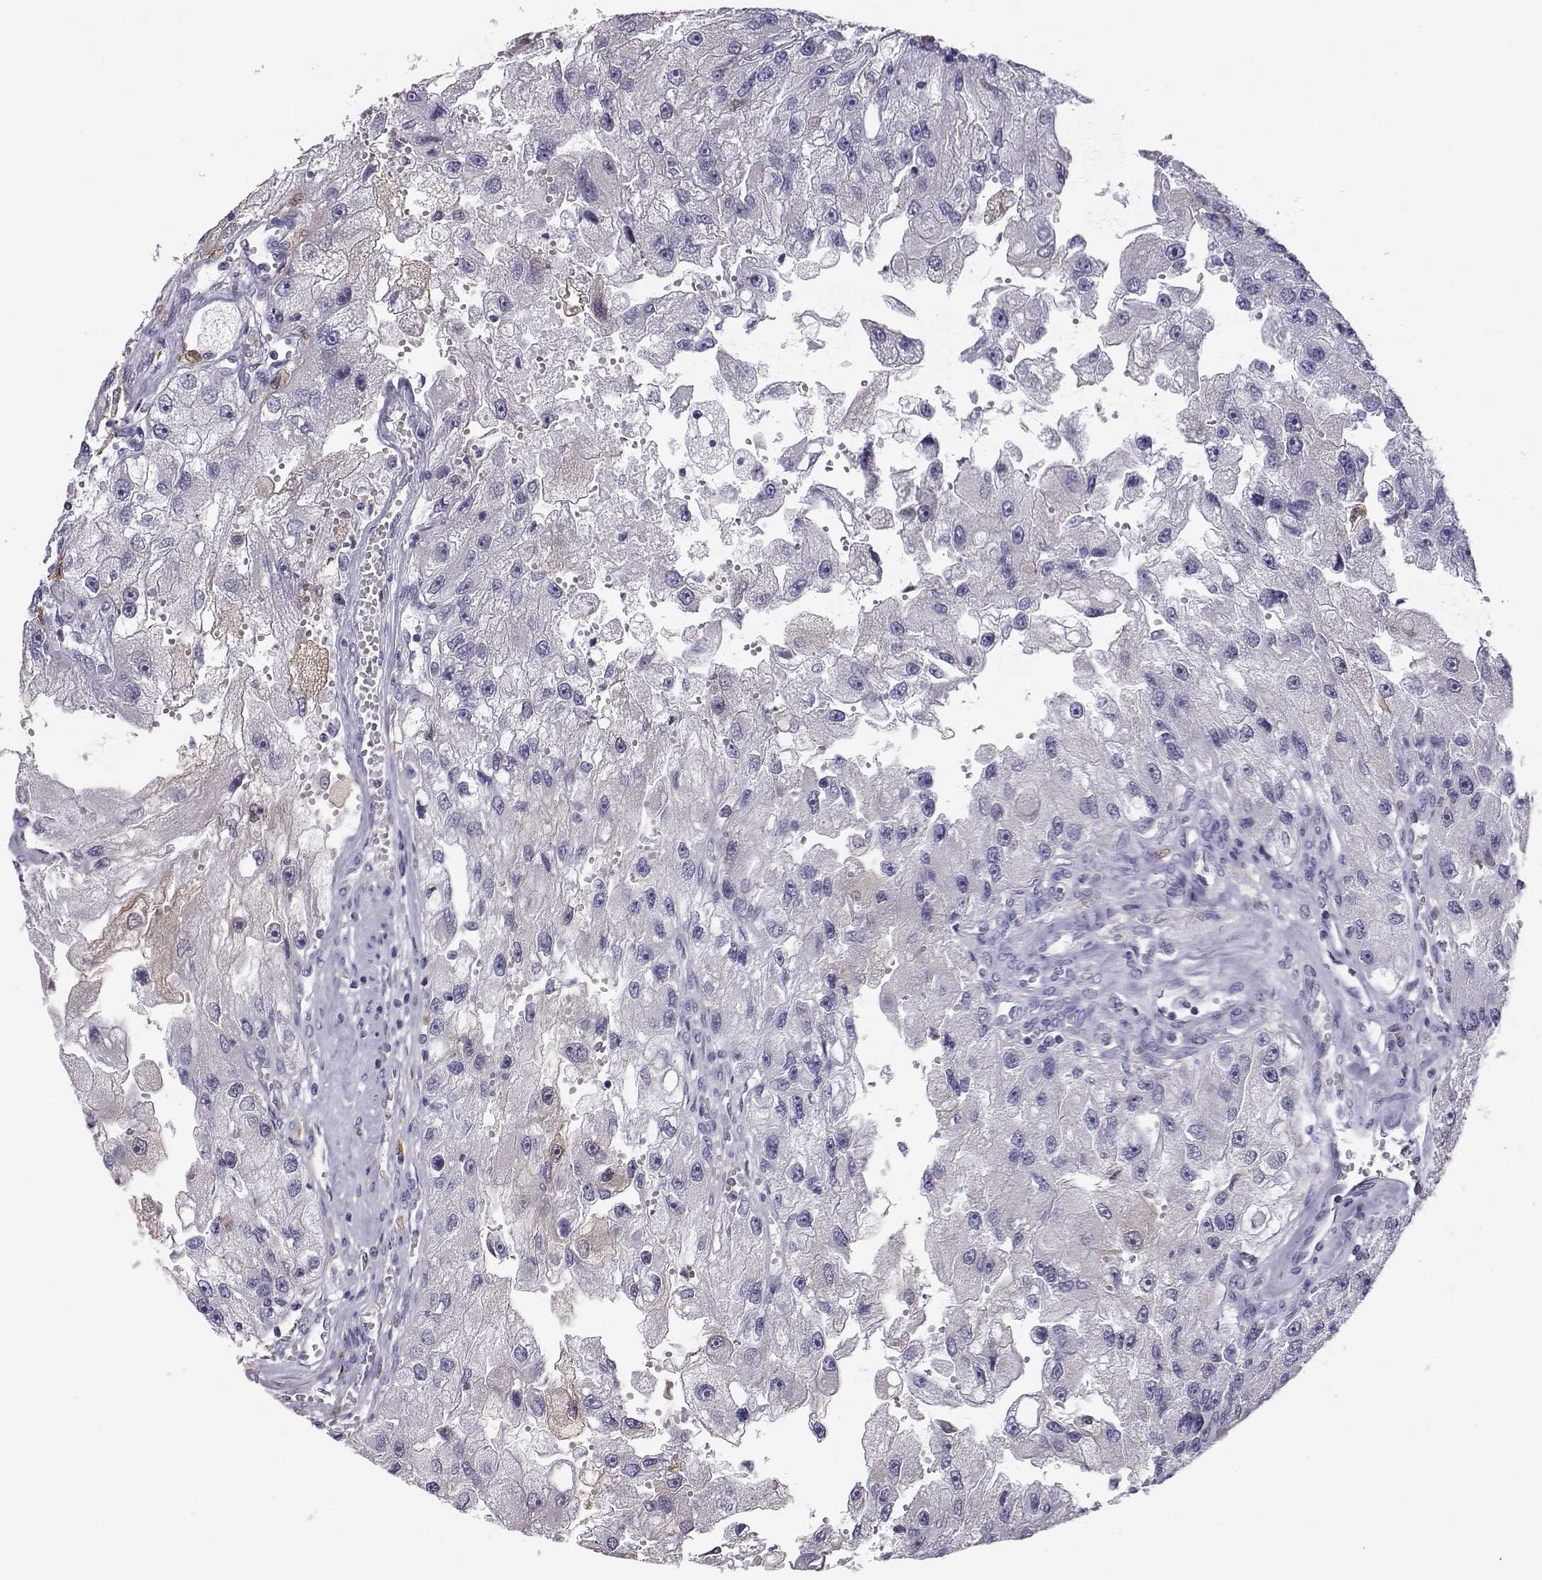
{"staining": {"intensity": "negative", "quantity": "none", "location": "none"}, "tissue": "renal cancer", "cell_type": "Tumor cells", "image_type": "cancer", "snomed": [{"axis": "morphology", "description": "Adenocarcinoma, NOS"}, {"axis": "topography", "description": "Kidney"}], "caption": "Human renal adenocarcinoma stained for a protein using IHC reveals no staining in tumor cells.", "gene": "AKR1B1", "patient": {"sex": "male", "age": 63}}